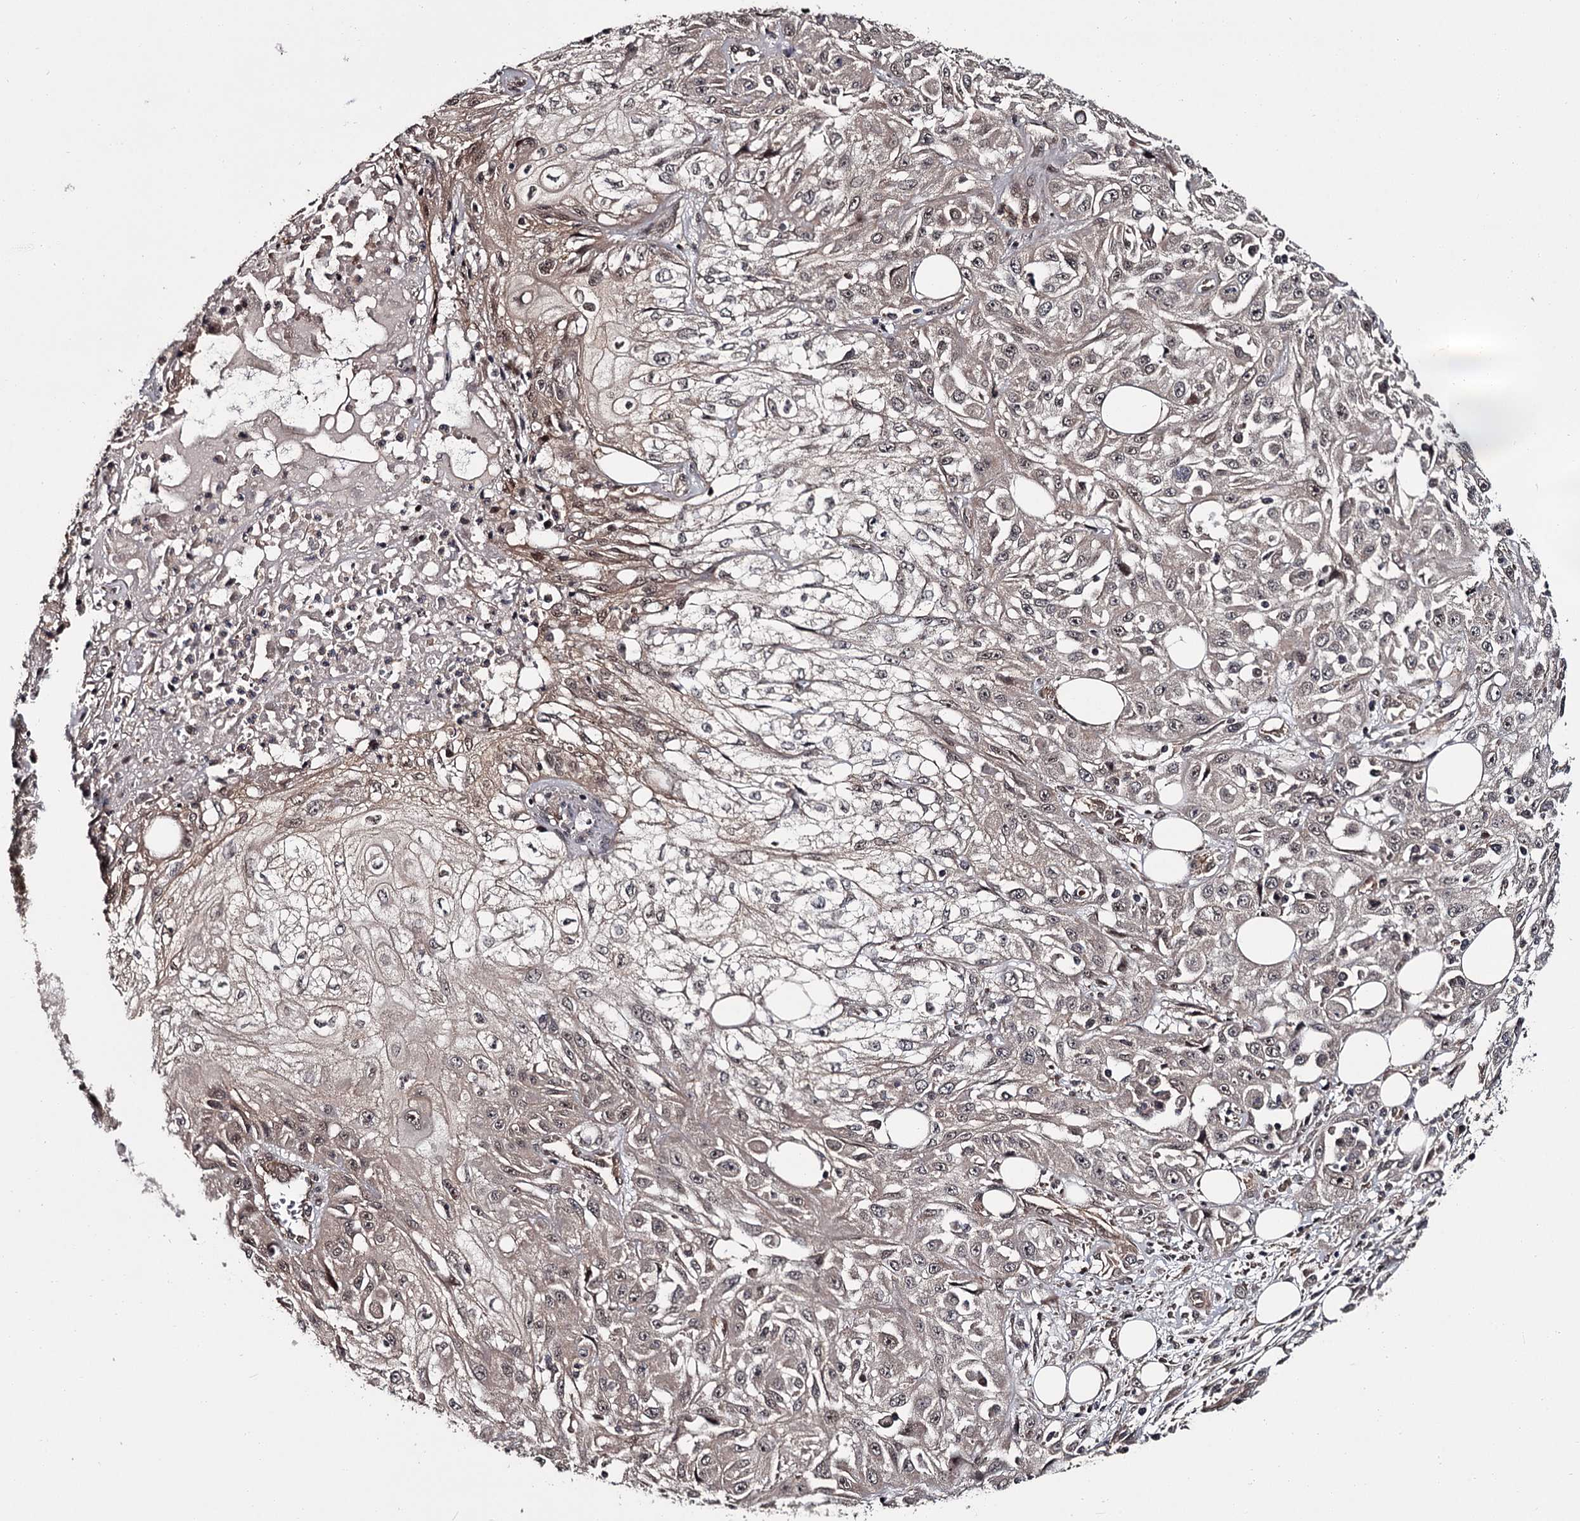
{"staining": {"intensity": "weak", "quantity": "<25%", "location": "nuclear"}, "tissue": "skin cancer", "cell_type": "Tumor cells", "image_type": "cancer", "snomed": [{"axis": "morphology", "description": "Squamous cell carcinoma, NOS"}, {"axis": "morphology", "description": "Squamous cell carcinoma, metastatic, NOS"}, {"axis": "topography", "description": "Skin"}, {"axis": "topography", "description": "Lymph node"}], "caption": "Immunohistochemical staining of human skin squamous cell carcinoma shows no significant expression in tumor cells.", "gene": "CDC42EP2", "patient": {"sex": "male", "age": 75}}